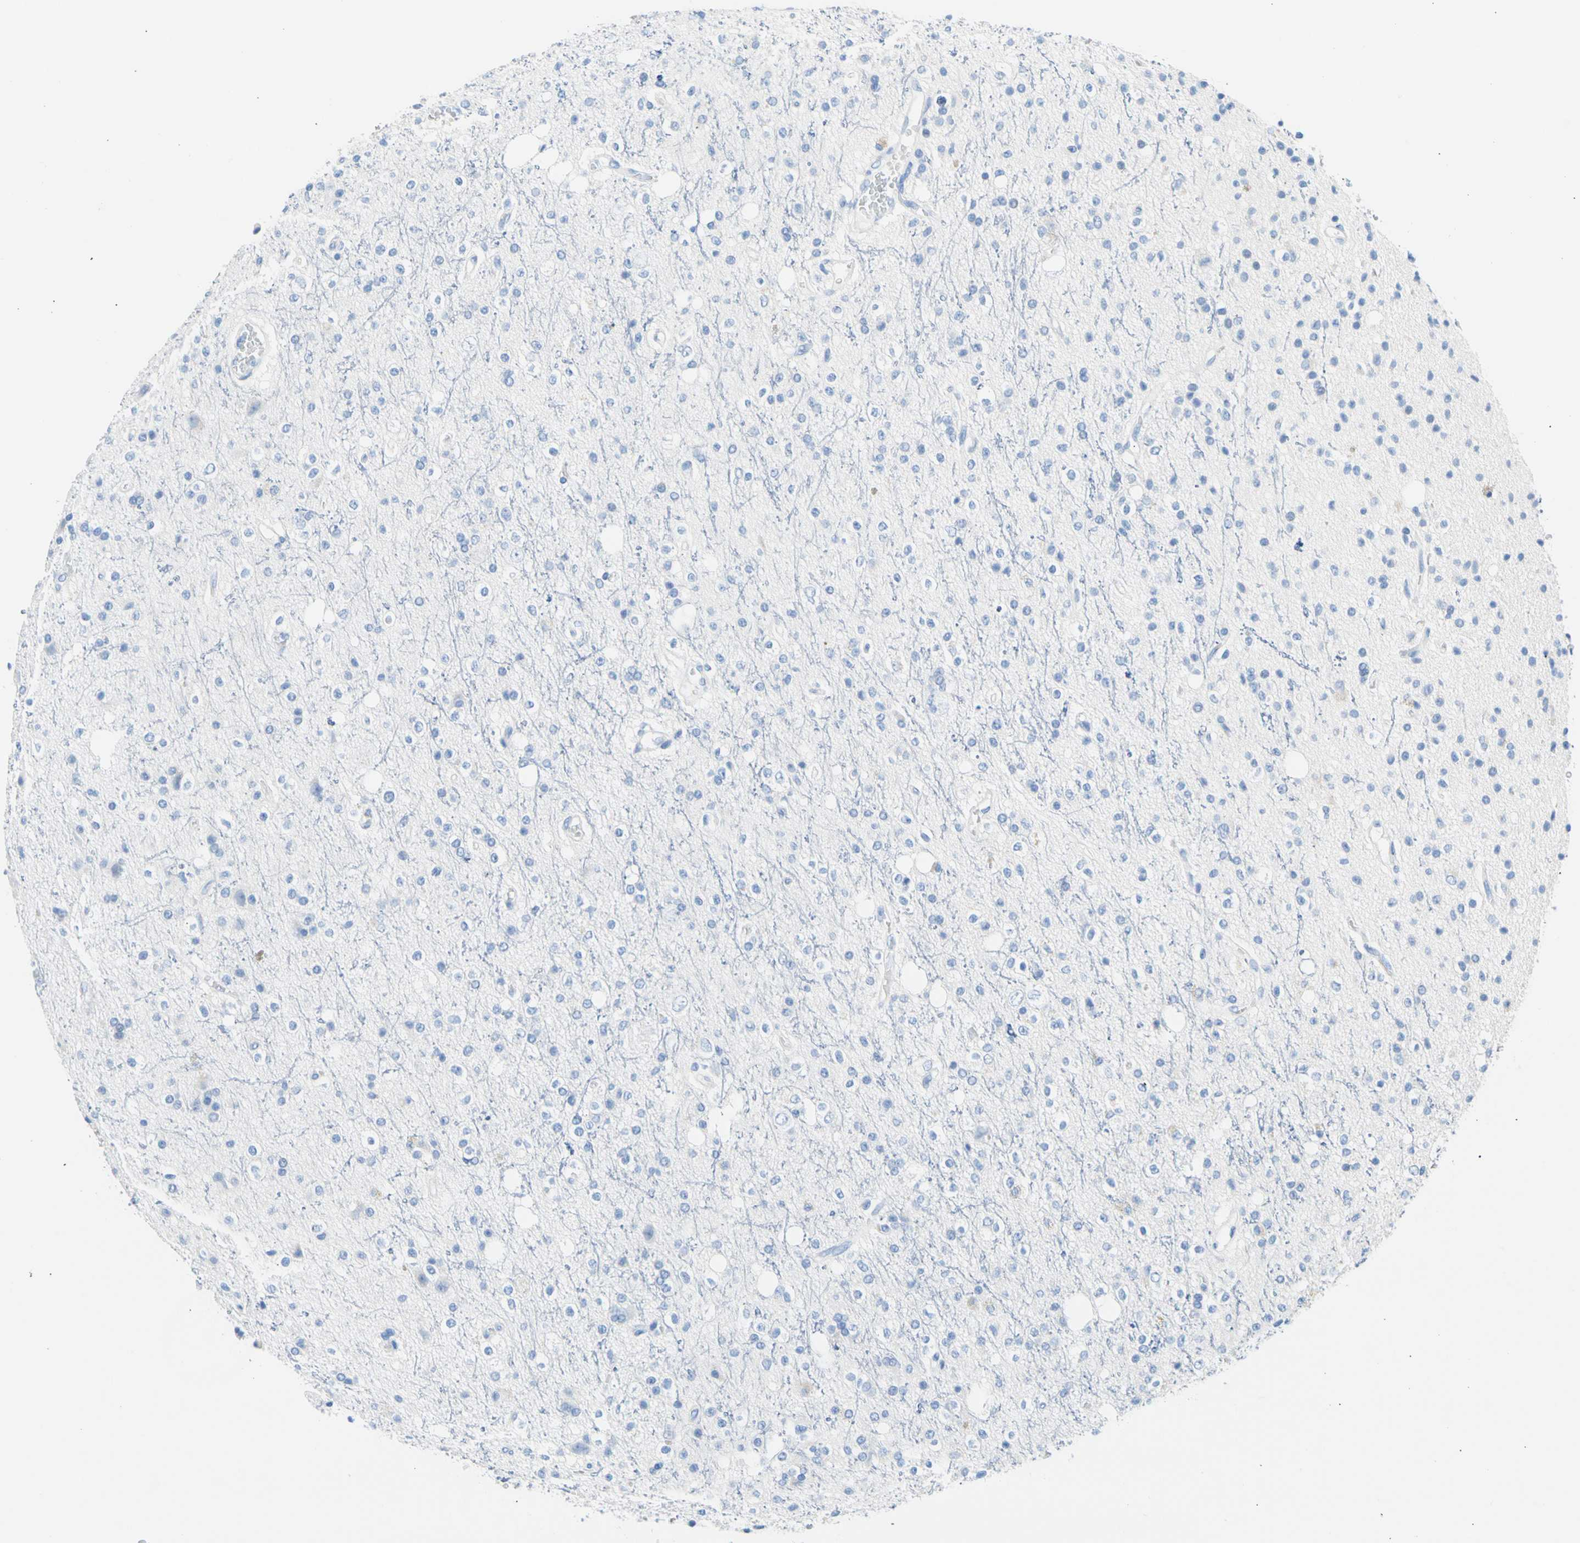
{"staining": {"intensity": "negative", "quantity": "none", "location": "none"}, "tissue": "glioma", "cell_type": "Tumor cells", "image_type": "cancer", "snomed": [{"axis": "morphology", "description": "Glioma, malignant, High grade"}, {"axis": "topography", "description": "Brain"}], "caption": "Malignant glioma (high-grade) was stained to show a protein in brown. There is no significant staining in tumor cells.", "gene": "CEL", "patient": {"sex": "male", "age": 47}}